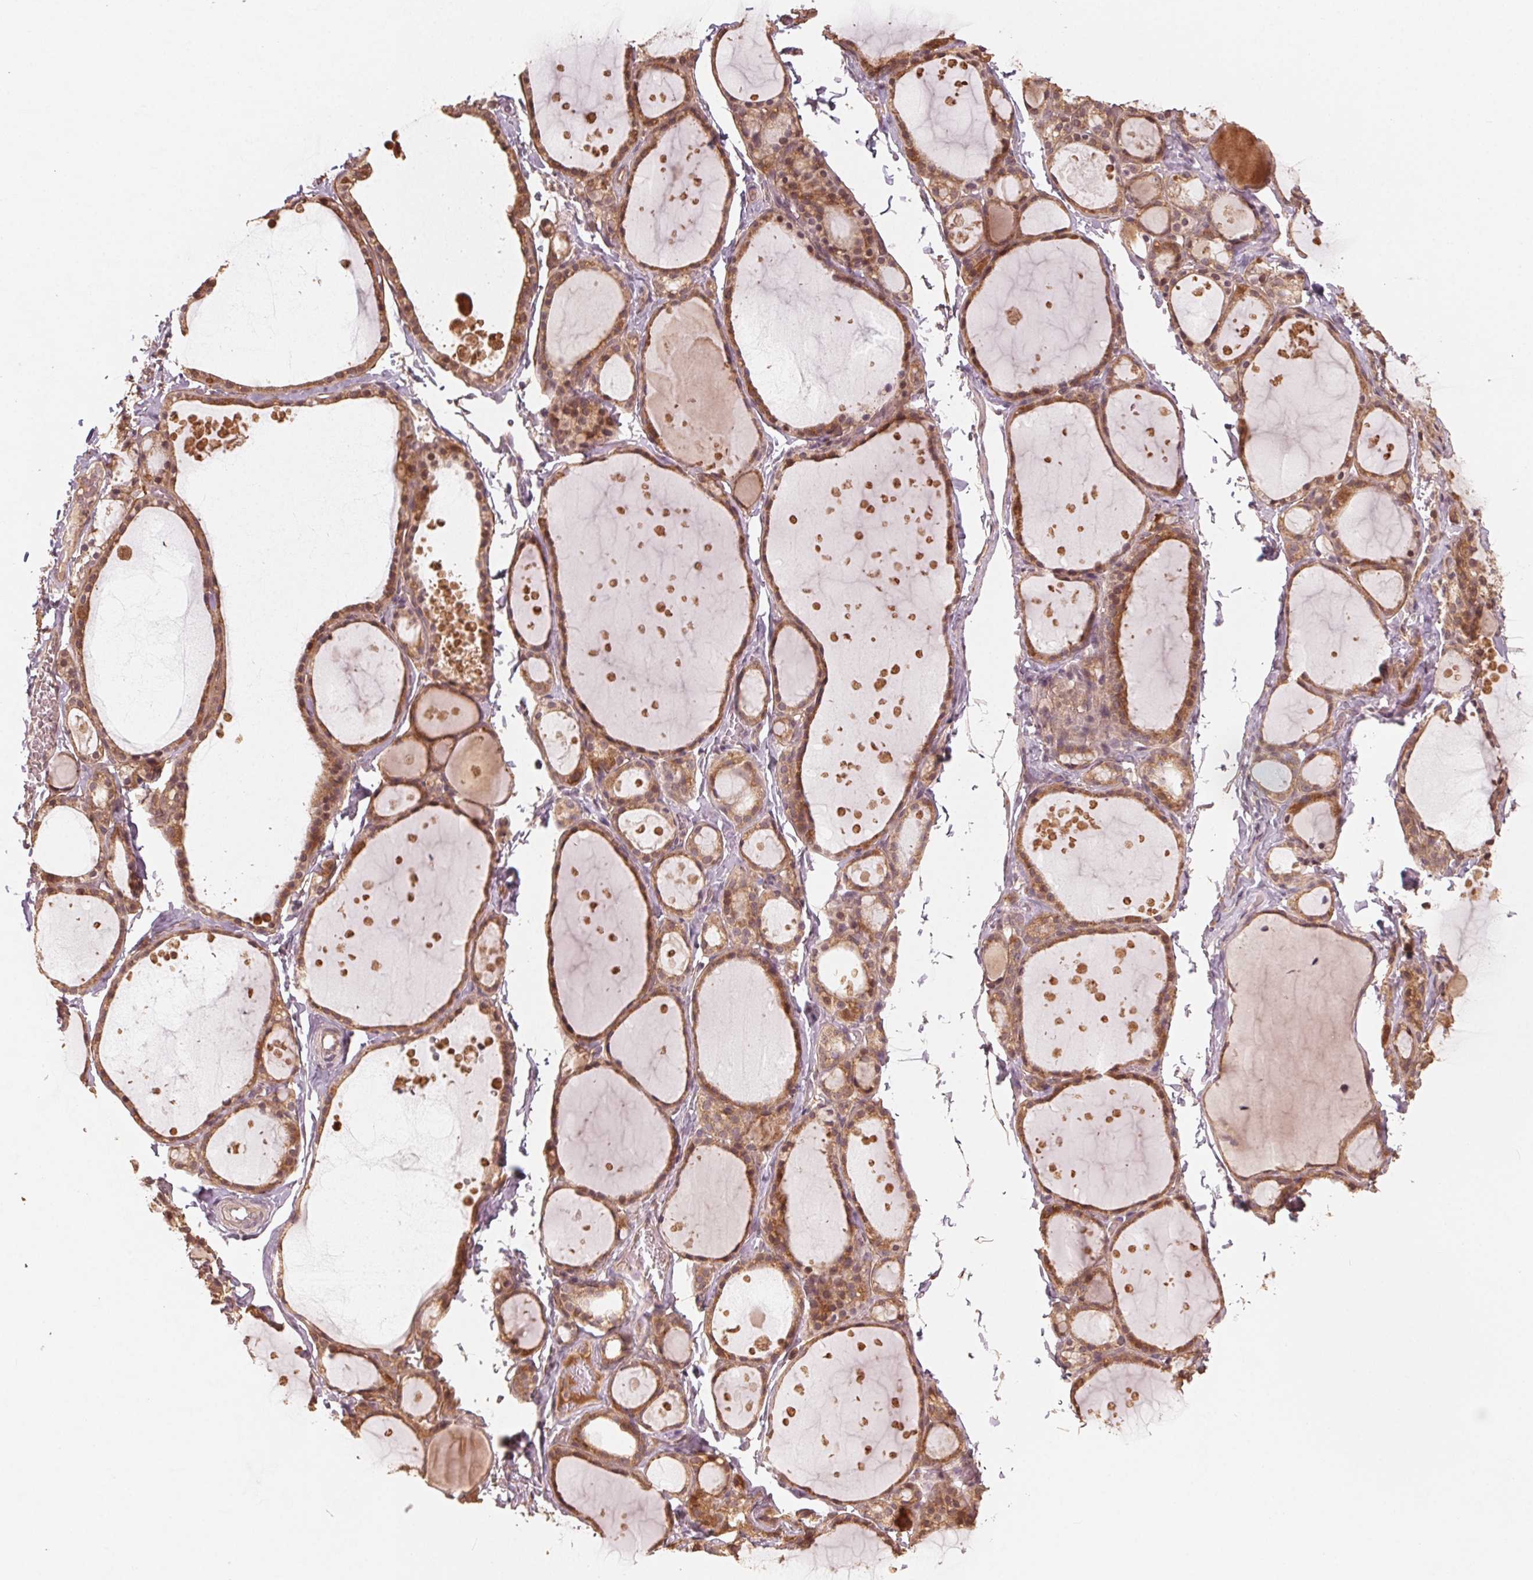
{"staining": {"intensity": "moderate", "quantity": ">75%", "location": "cytoplasmic/membranous"}, "tissue": "thyroid gland", "cell_type": "Glandular cells", "image_type": "normal", "snomed": [{"axis": "morphology", "description": "Normal tissue, NOS"}, {"axis": "topography", "description": "Thyroid gland"}], "caption": "Brown immunohistochemical staining in unremarkable human thyroid gland shows moderate cytoplasmic/membranous expression in approximately >75% of glandular cells. (DAB (3,3'-diaminobenzidine) = brown stain, brightfield microscopy at high magnification).", "gene": "WBP2", "patient": {"sex": "male", "age": 68}}